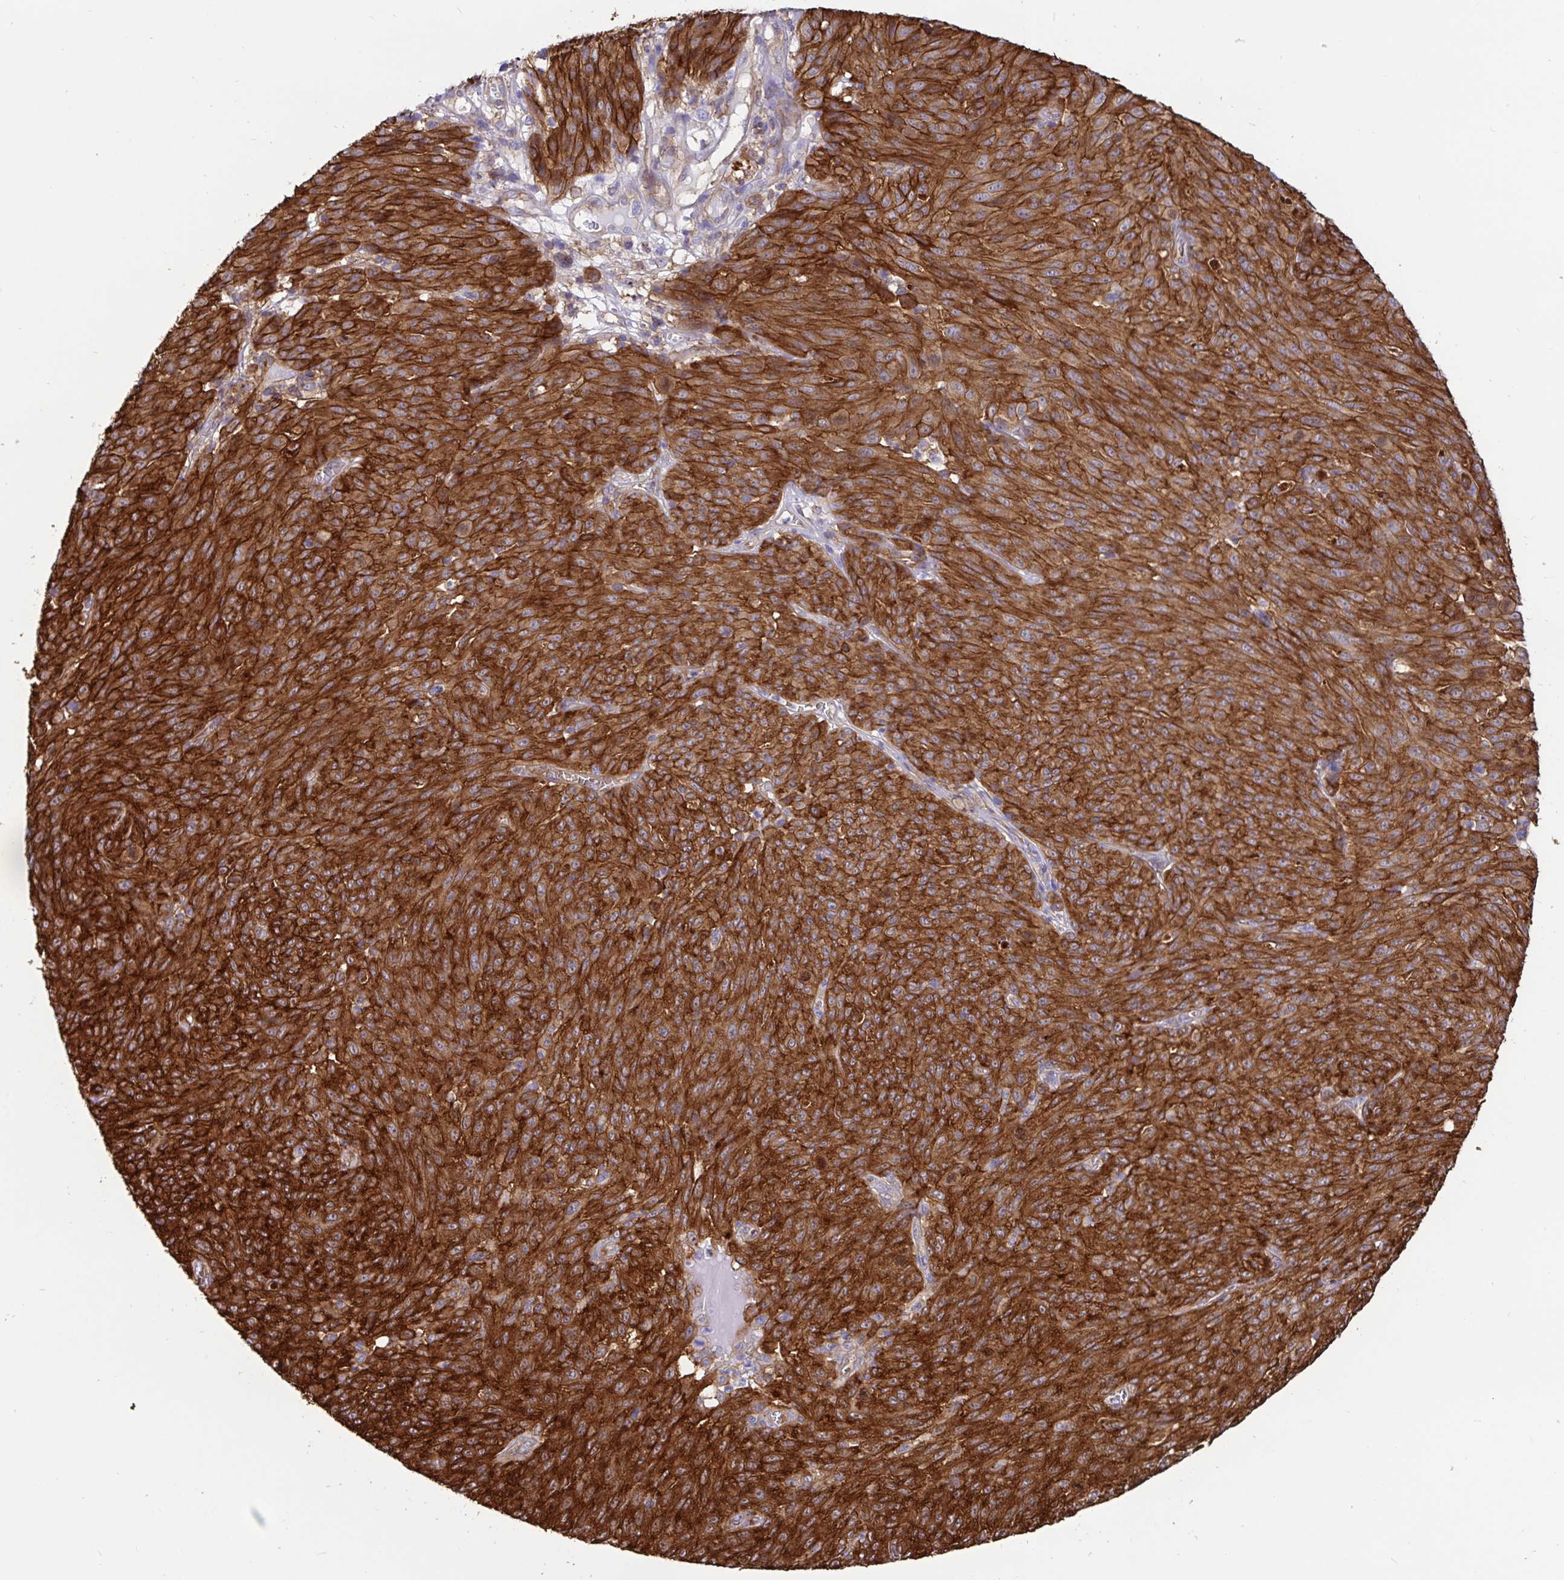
{"staining": {"intensity": "strong", "quantity": ">75%", "location": "cytoplasmic/membranous"}, "tissue": "melanoma", "cell_type": "Tumor cells", "image_type": "cancer", "snomed": [{"axis": "morphology", "description": "Malignant melanoma, NOS"}, {"axis": "topography", "description": "Skin"}], "caption": "Human melanoma stained with a protein marker demonstrates strong staining in tumor cells.", "gene": "ANXA2", "patient": {"sex": "male", "age": 85}}